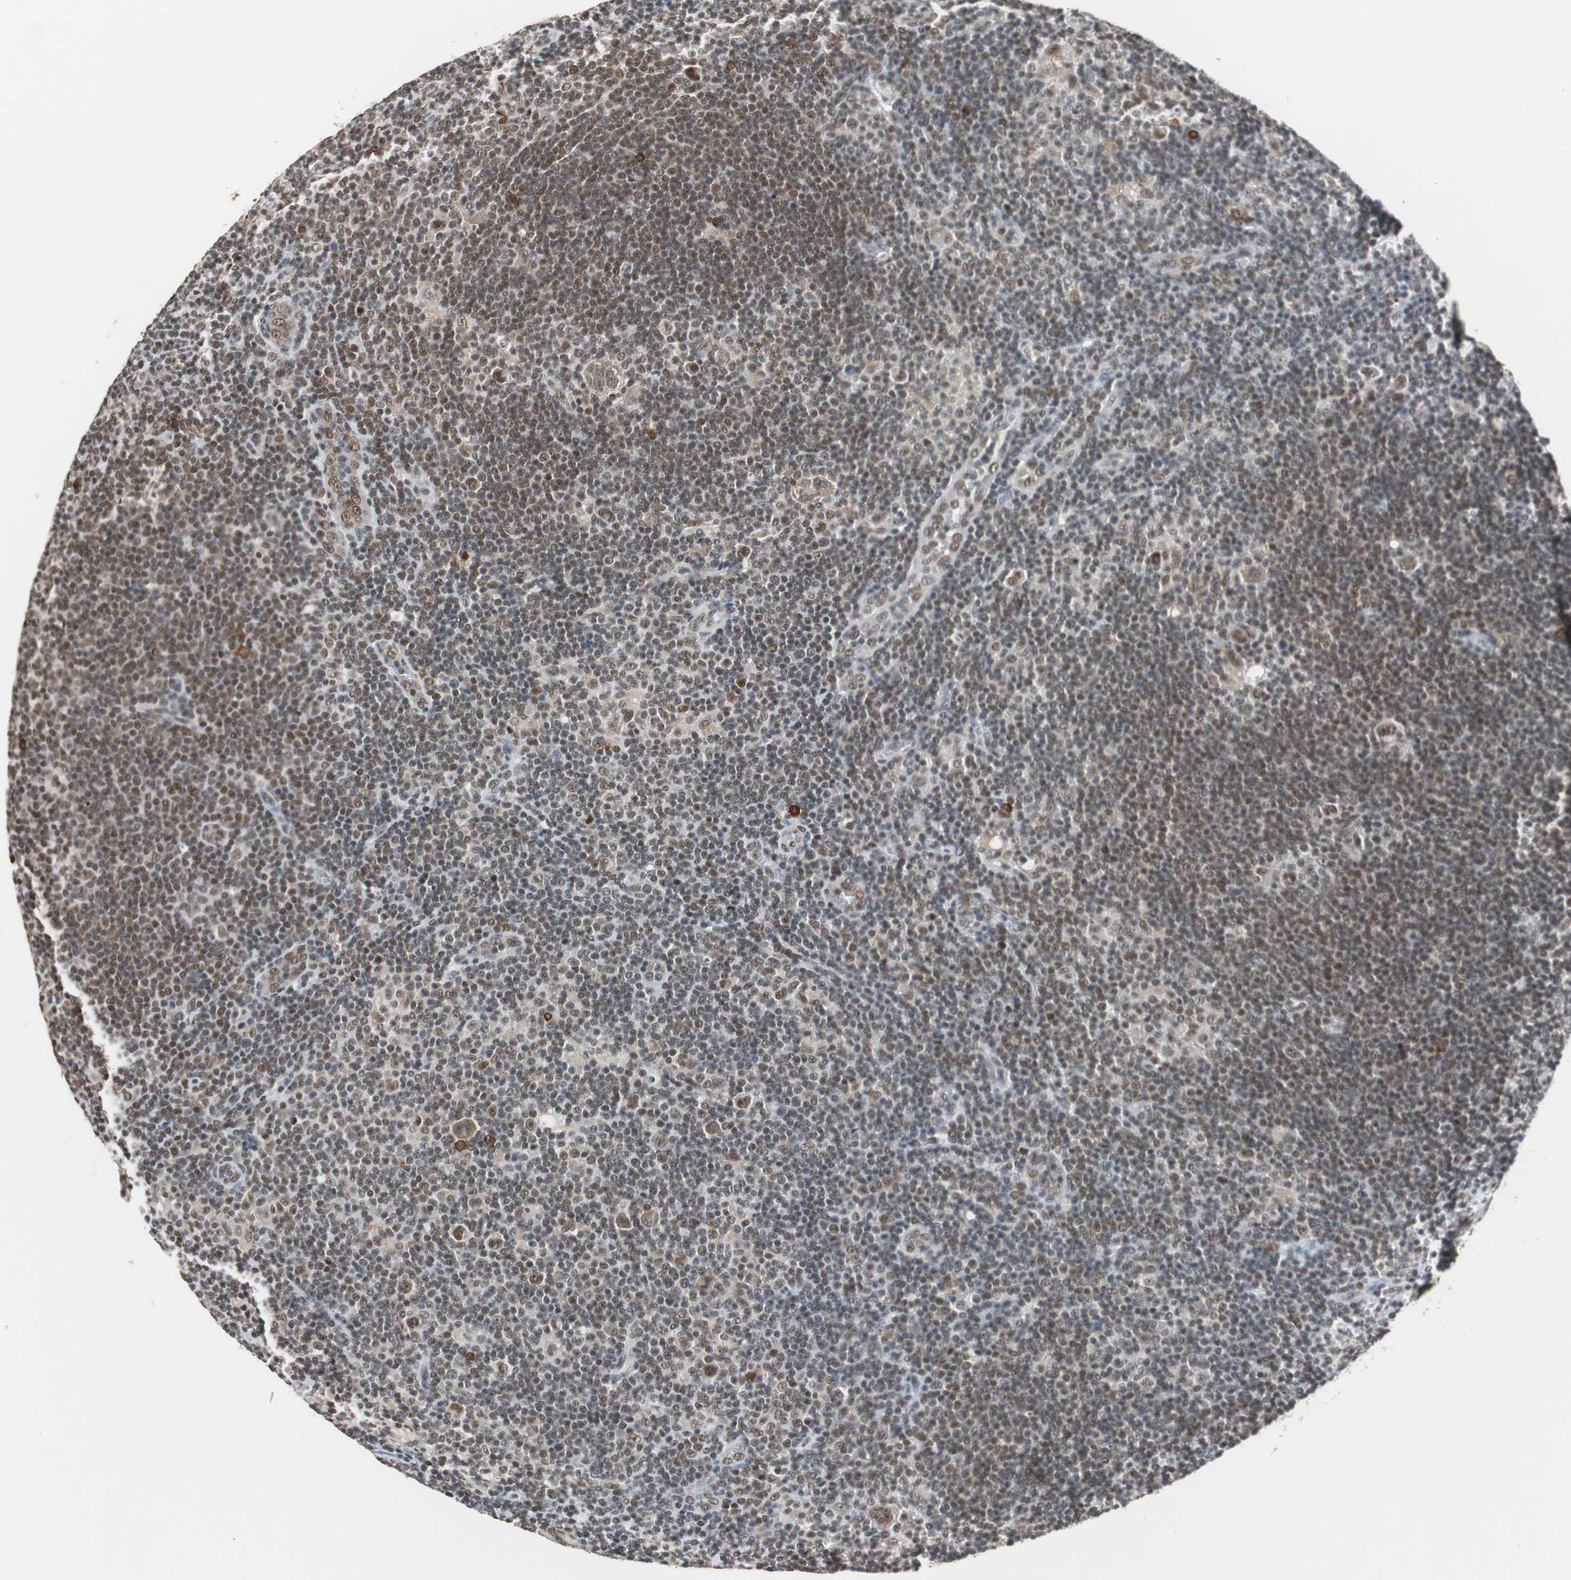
{"staining": {"intensity": "moderate", "quantity": ">75%", "location": "nuclear"}, "tissue": "lymphoma", "cell_type": "Tumor cells", "image_type": "cancer", "snomed": [{"axis": "morphology", "description": "Hodgkin's disease, NOS"}, {"axis": "topography", "description": "Lymph node"}], "caption": "Lymphoma stained with a protein marker demonstrates moderate staining in tumor cells.", "gene": "TAF7", "patient": {"sex": "female", "age": 57}}